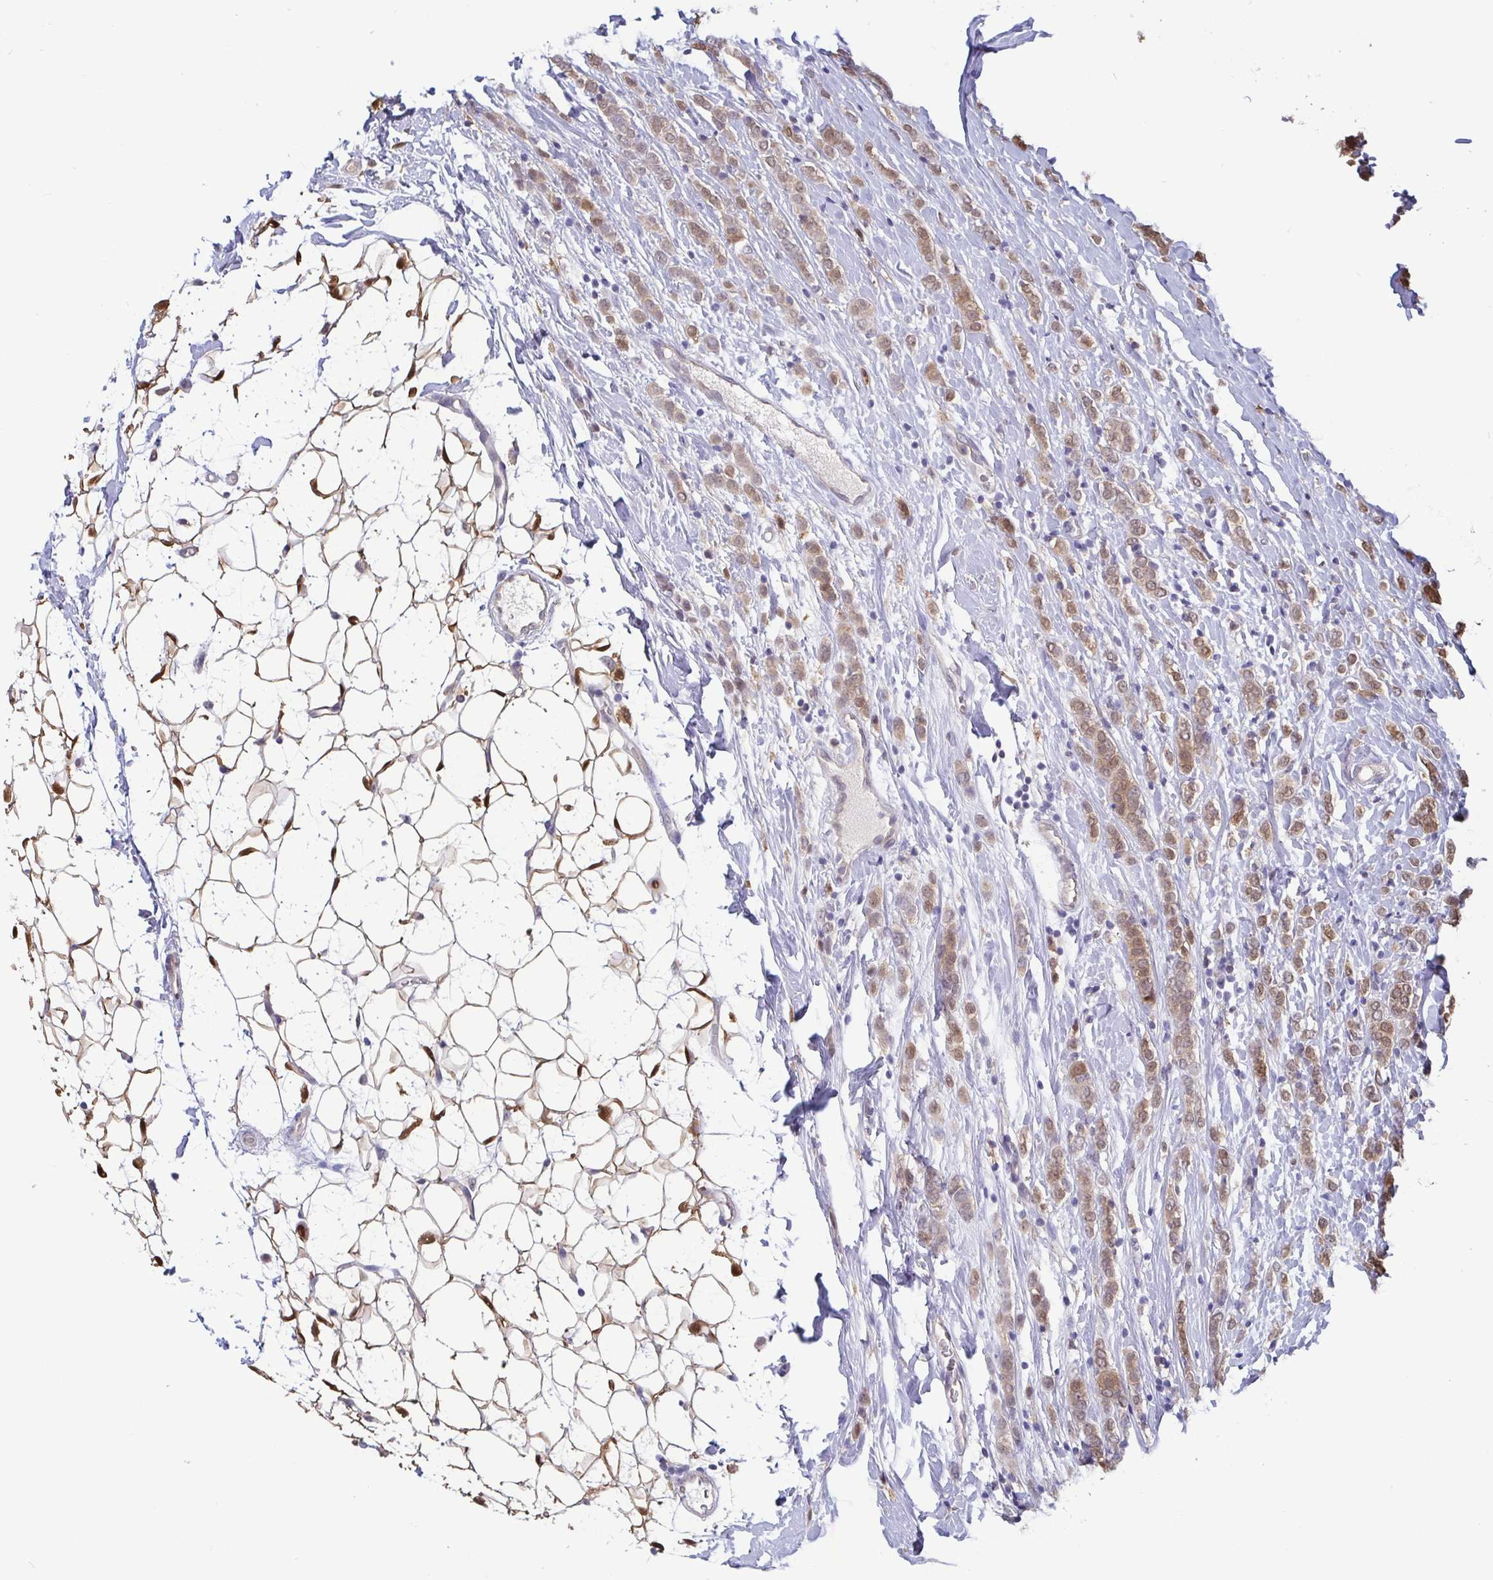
{"staining": {"intensity": "moderate", "quantity": ">75%", "location": "cytoplasmic/membranous,nuclear"}, "tissue": "breast cancer", "cell_type": "Tumor cells", "image_type": "cancer", "snomed": [{"axis": "morphology", "description": "Lobular carcinoma"}, {"axis": "topography", "description": "Breast"}], "caption": "DAB (3,3'-diaminobenzidine) immunohistochemical staining of breast lobular carcinoma reveals moderate cytoplasmic/membranous and nuclear protein positivity in about >75% of tumor cells. The staining was performed using DAB, with brown indicating positive protein expression. Nuclei are stained blue with hematoxylin.", "gene": "IDH1", "patient": {"sex": "female", "age": 49}}